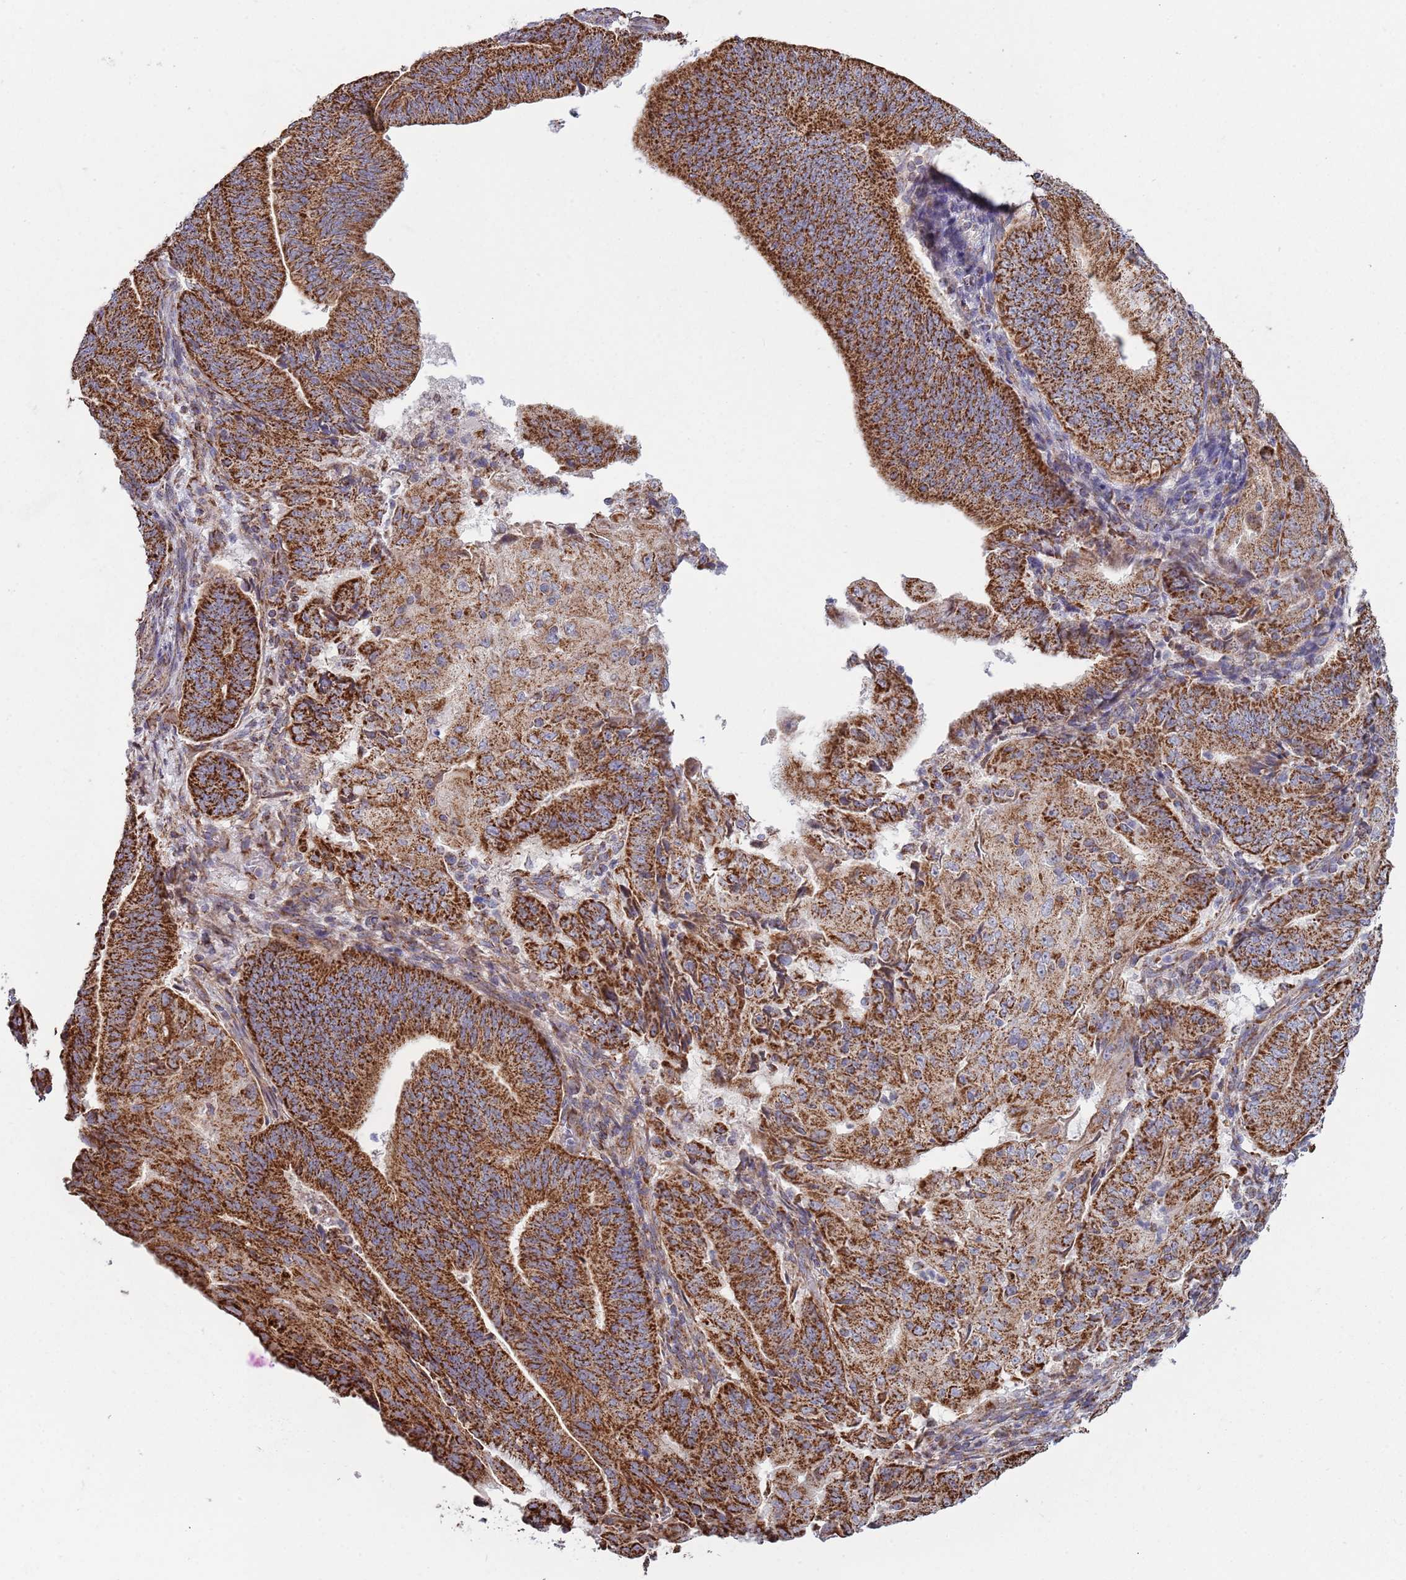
{"staining": {"intensity": "strong", "quantity": ">75%", "location": "cytoplasmic/membranous"}, "tissue": "endometrial cancer", "cell_type": "Tumor cells", "image_type": "cancer", "snomed": [{"axis": "morphology", "description": "Adenocarcinoma, NOS"}, {"axis": "topography", "description": "Endometrium"}], "caption": "IHC photomicrograph of neoplastic tissue: endometrial adenocarcinoma stained using immunohistochemistry demonstrates high levels of strong protein expression localized specifically in the cytoplasmic/membranous of tumor cells, appearing as a cytoplasmic/membranous brown color.", "gene": "VPS16", "patient": {"sex": "female", "age": 70}}